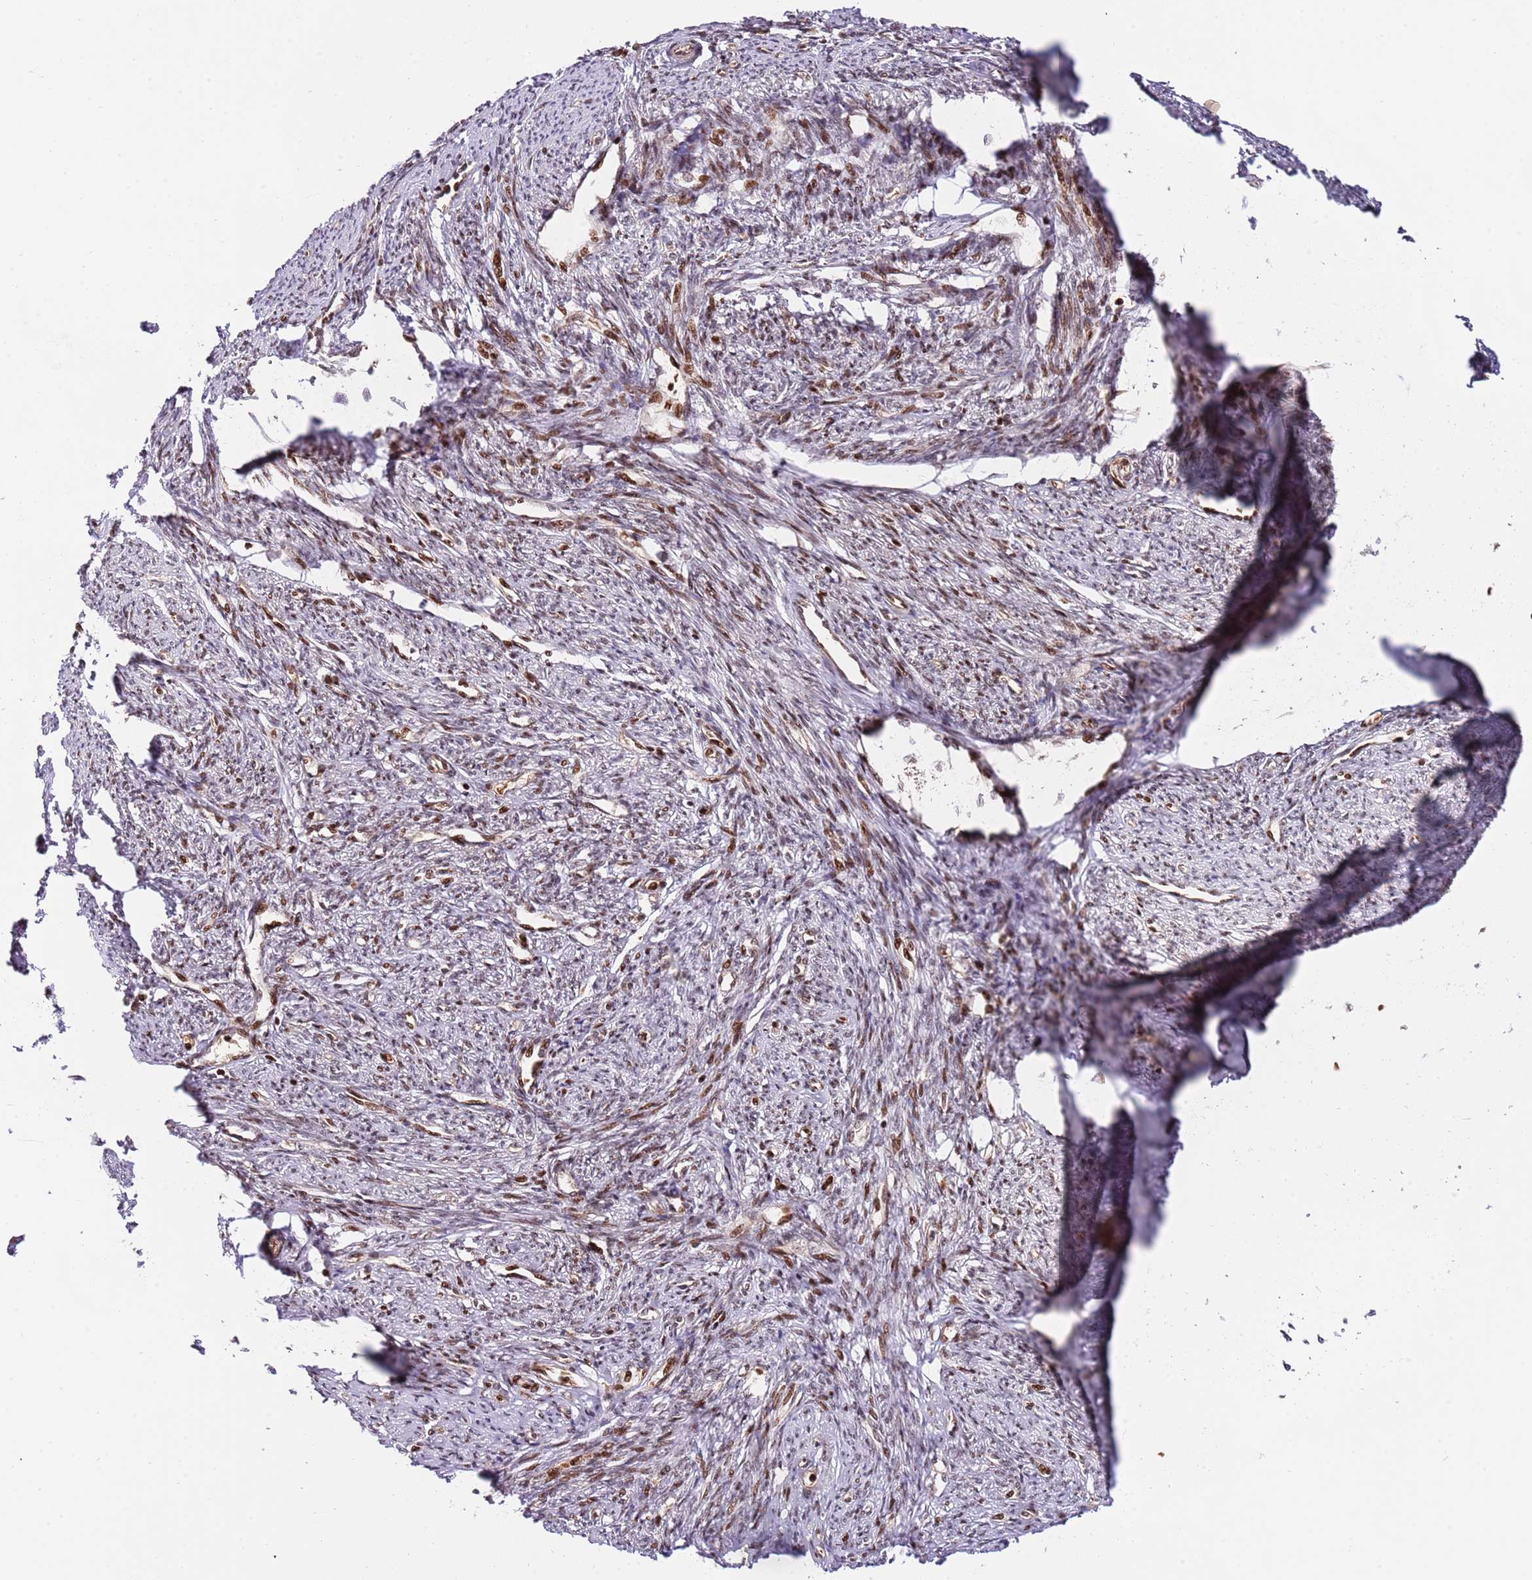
{"staining": {"intensity": "strong", "quantity": ">75%", "location": "cytoplasmic/membranous,nuclear"}, "tissue": "smooth muscle", "cell_type": "Smooth muscle cells", "image_type": "normal", "snomed": [{"axis": "morphology", "description": "Normal tissue, NOS"}, {"axis": "topography", "description": "Smooth muscle"}, {"axis": "topography", "description": "Uterus"}], "caption": "This micrograph reveals IHC staining of unremarkable human smooth muscle, with high strong cytoplasmic/membranous,nuclear staining in about >75% of smooth muscle cells.", "gene": "RIF1", "patient": {"sex": "female", "age": 59}}